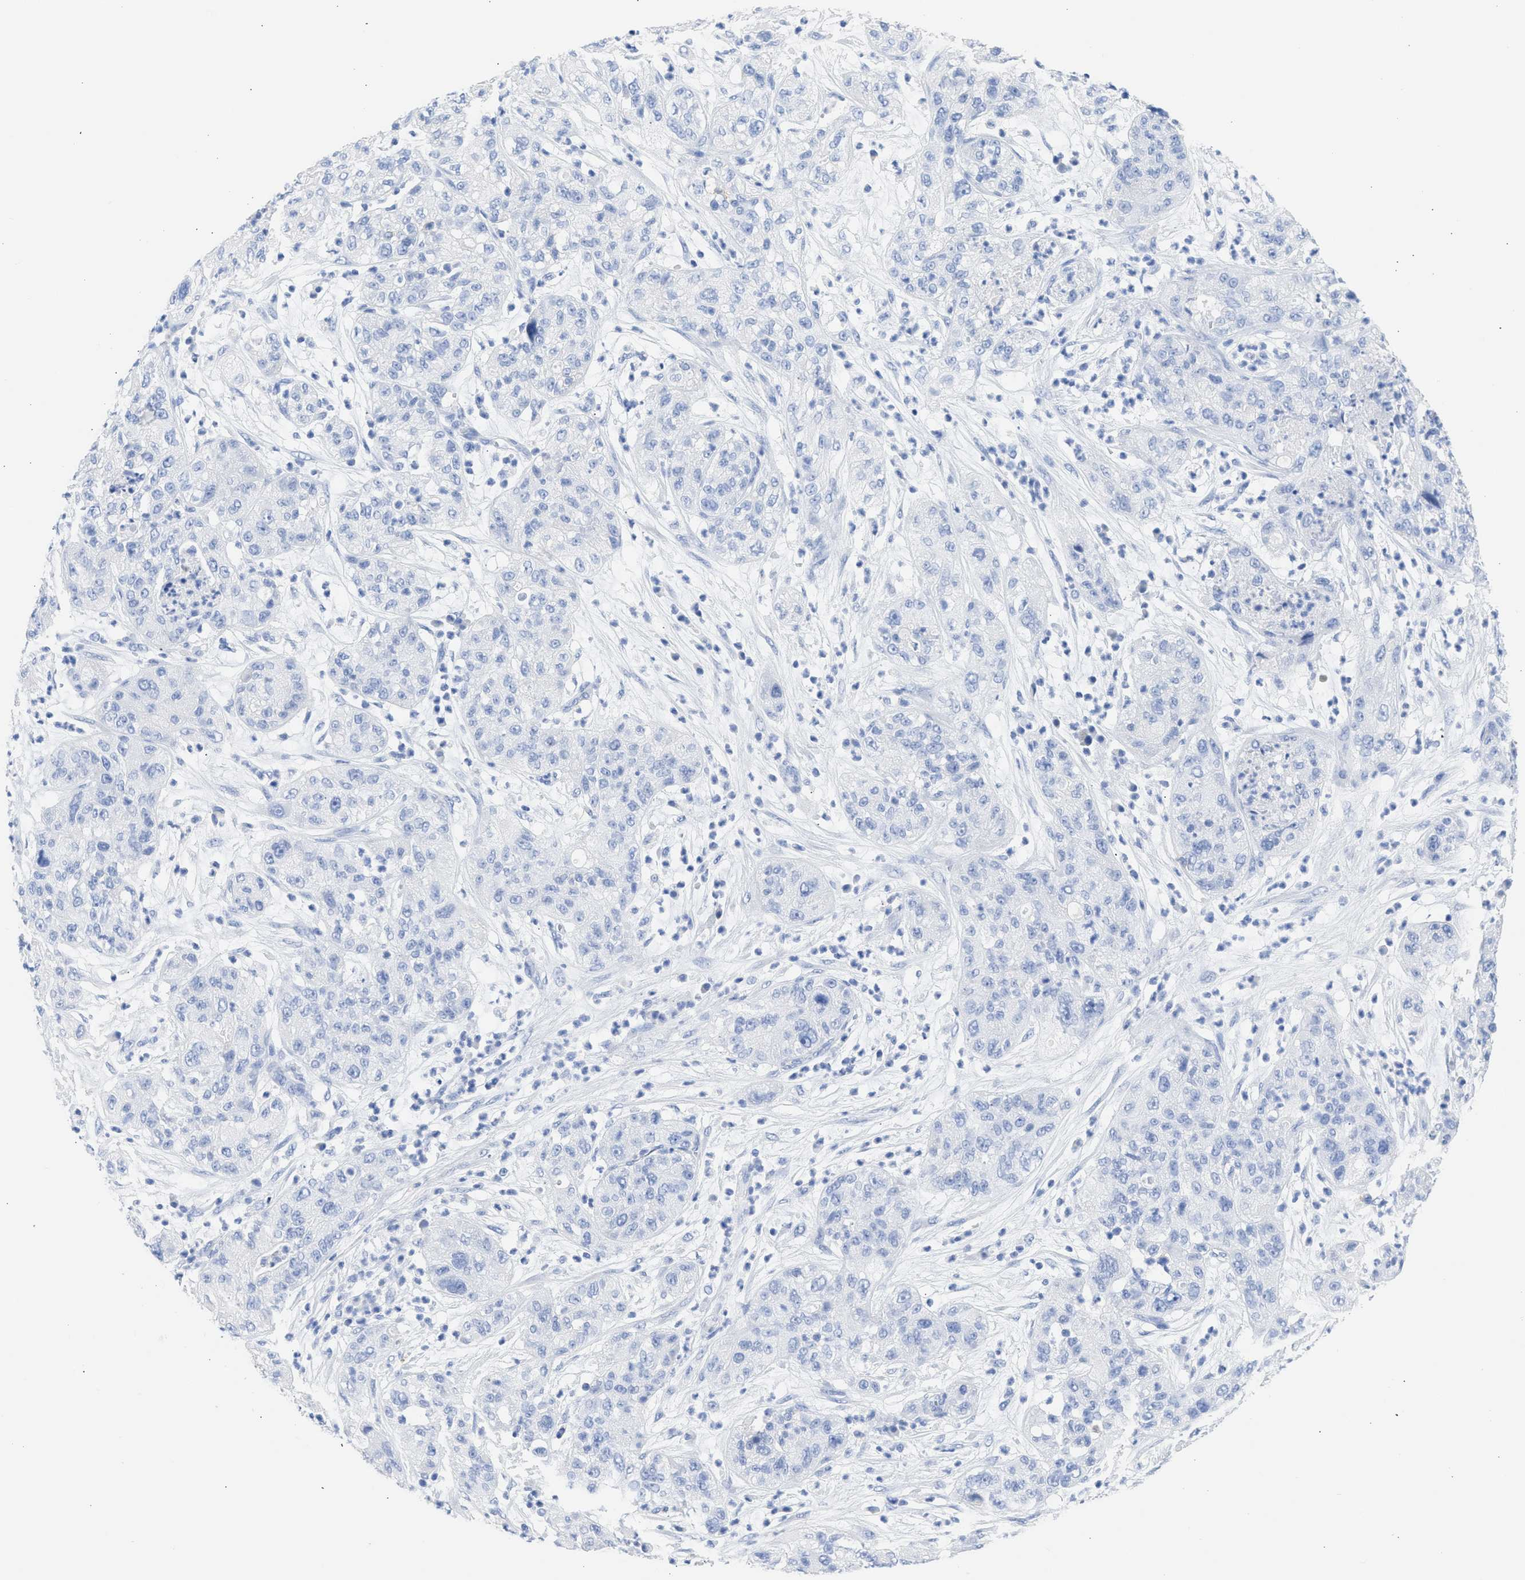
{"staining": {"intensity": "negative", "quantity": "none", "location": "none"}, "tissue": "pancreatic cancer", "cell_type": "Tumor cells", "image_type": "cancer", "snomed": [{"axis": "morphology", "description": "Adenocarcinoma, NOS"}, {"axis": "topography", "description": "Pancreas"}], "caption": "Pancreatic adenocarcinoma stained for a protein using immunohistochemistry (IHC) exhibits no expression tumor cells.", "gene": "NCAM1", "patient": {"sex": "female", "age": 78}}